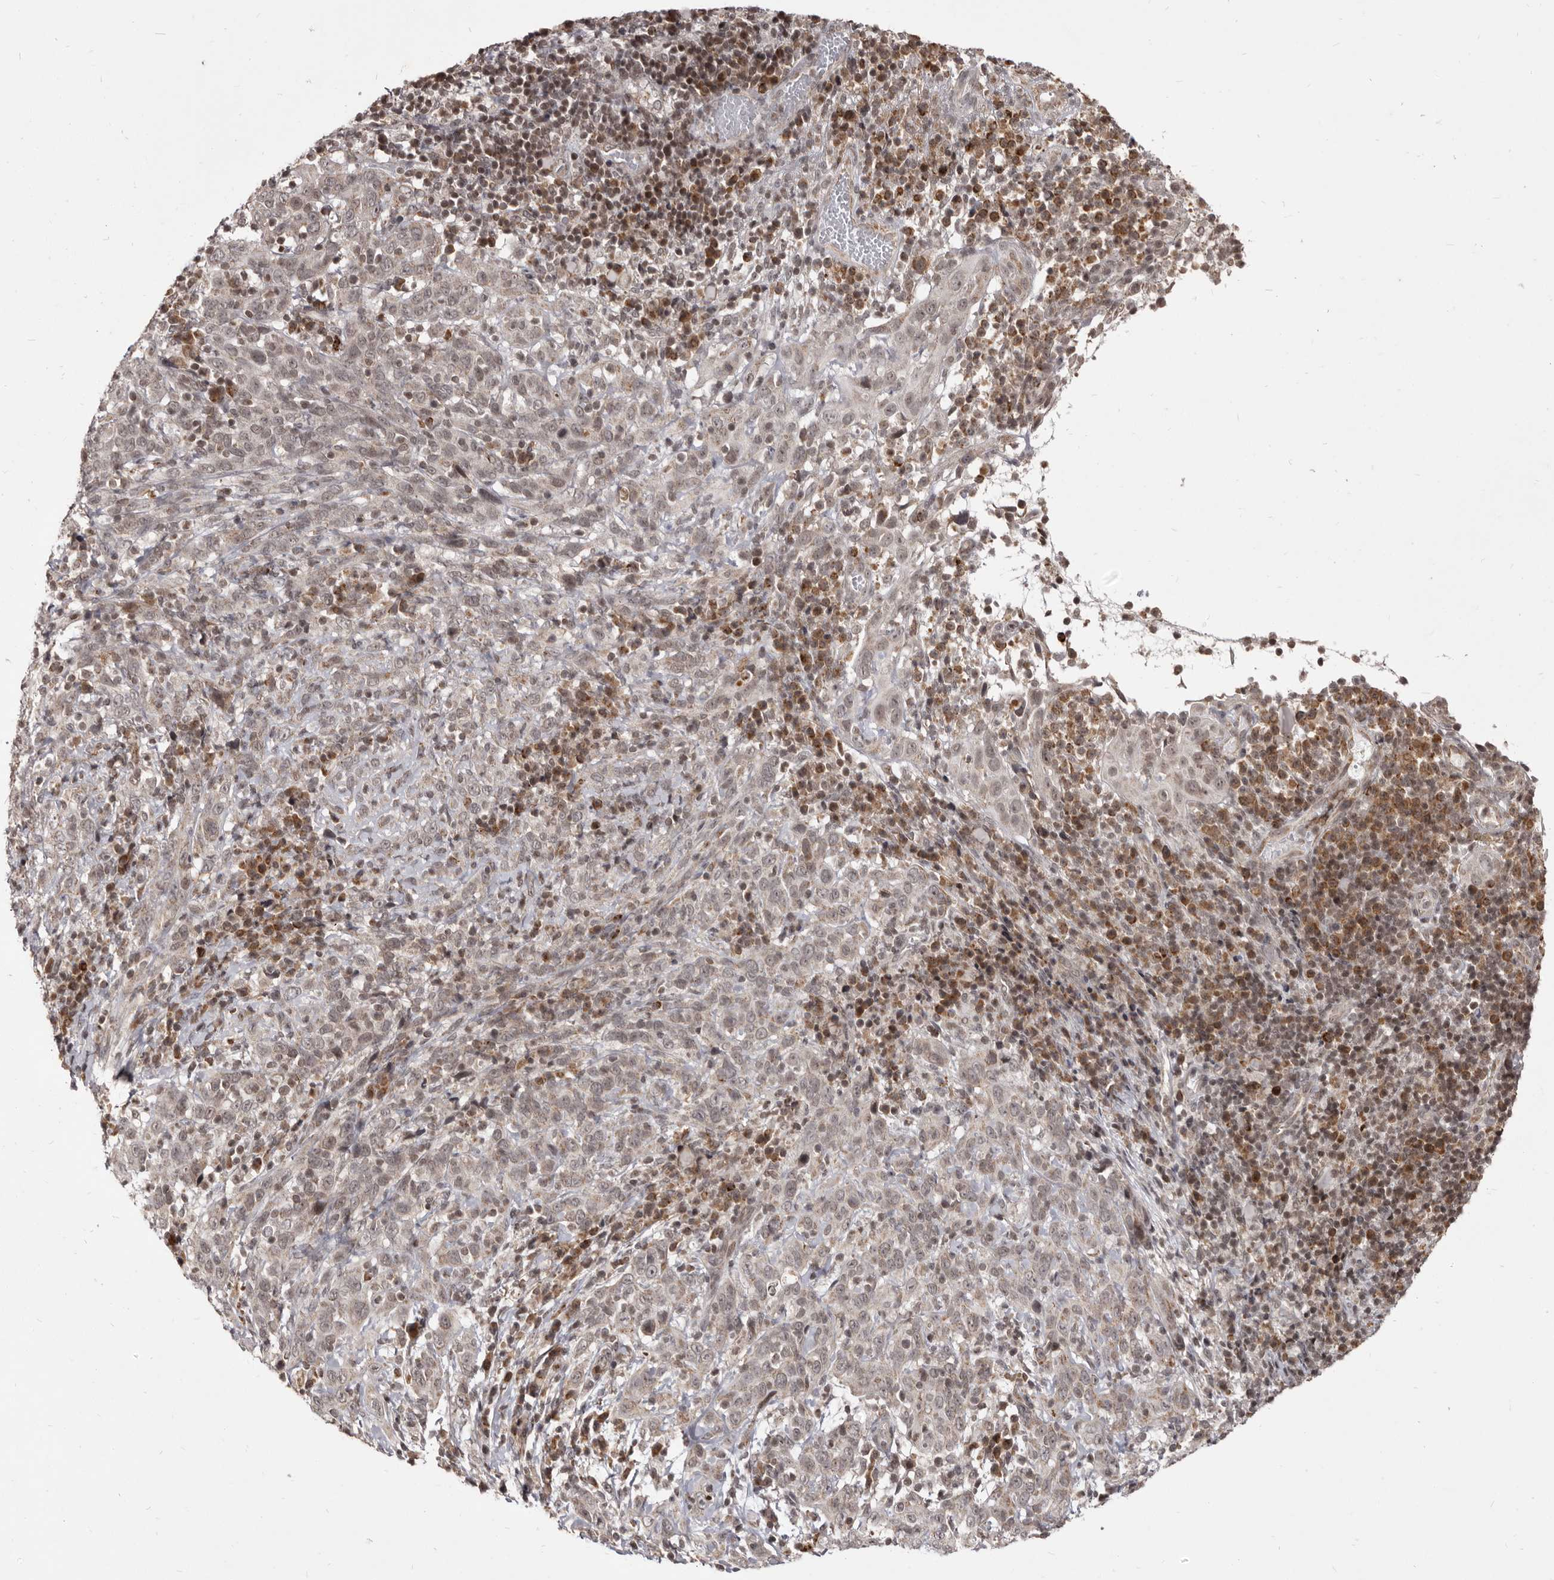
{"staining": {"intensity": "weak", "quantity": "25%-75%", "location": "cytoplasmic/membranous,nuclear"}, "tissue": "cervical cancer", "cell_type": "Tumor cells", "image_type": "cancer", "snomed": [{"axis": "morphology", "description": "Squamous cell carcinoma, NOS"}, {"axis": "topography", "description": "Cervix"}], "caption": "An IHC photomicrograph of tumor tissue is shown. Protein staining in brown shows weak cytoplasmic/membranous and nuclear positivity in squamous cell carcinoma (cervical) within tumor cells. The staining is performed using DAB (3,3'-diaminobenzidine) brown chromogen to label protein expression. The nuclei are counter-stained blue using hematoxylin.", "gene": "THUMPD1", "patient": {"sex": "female", "age": 46}}